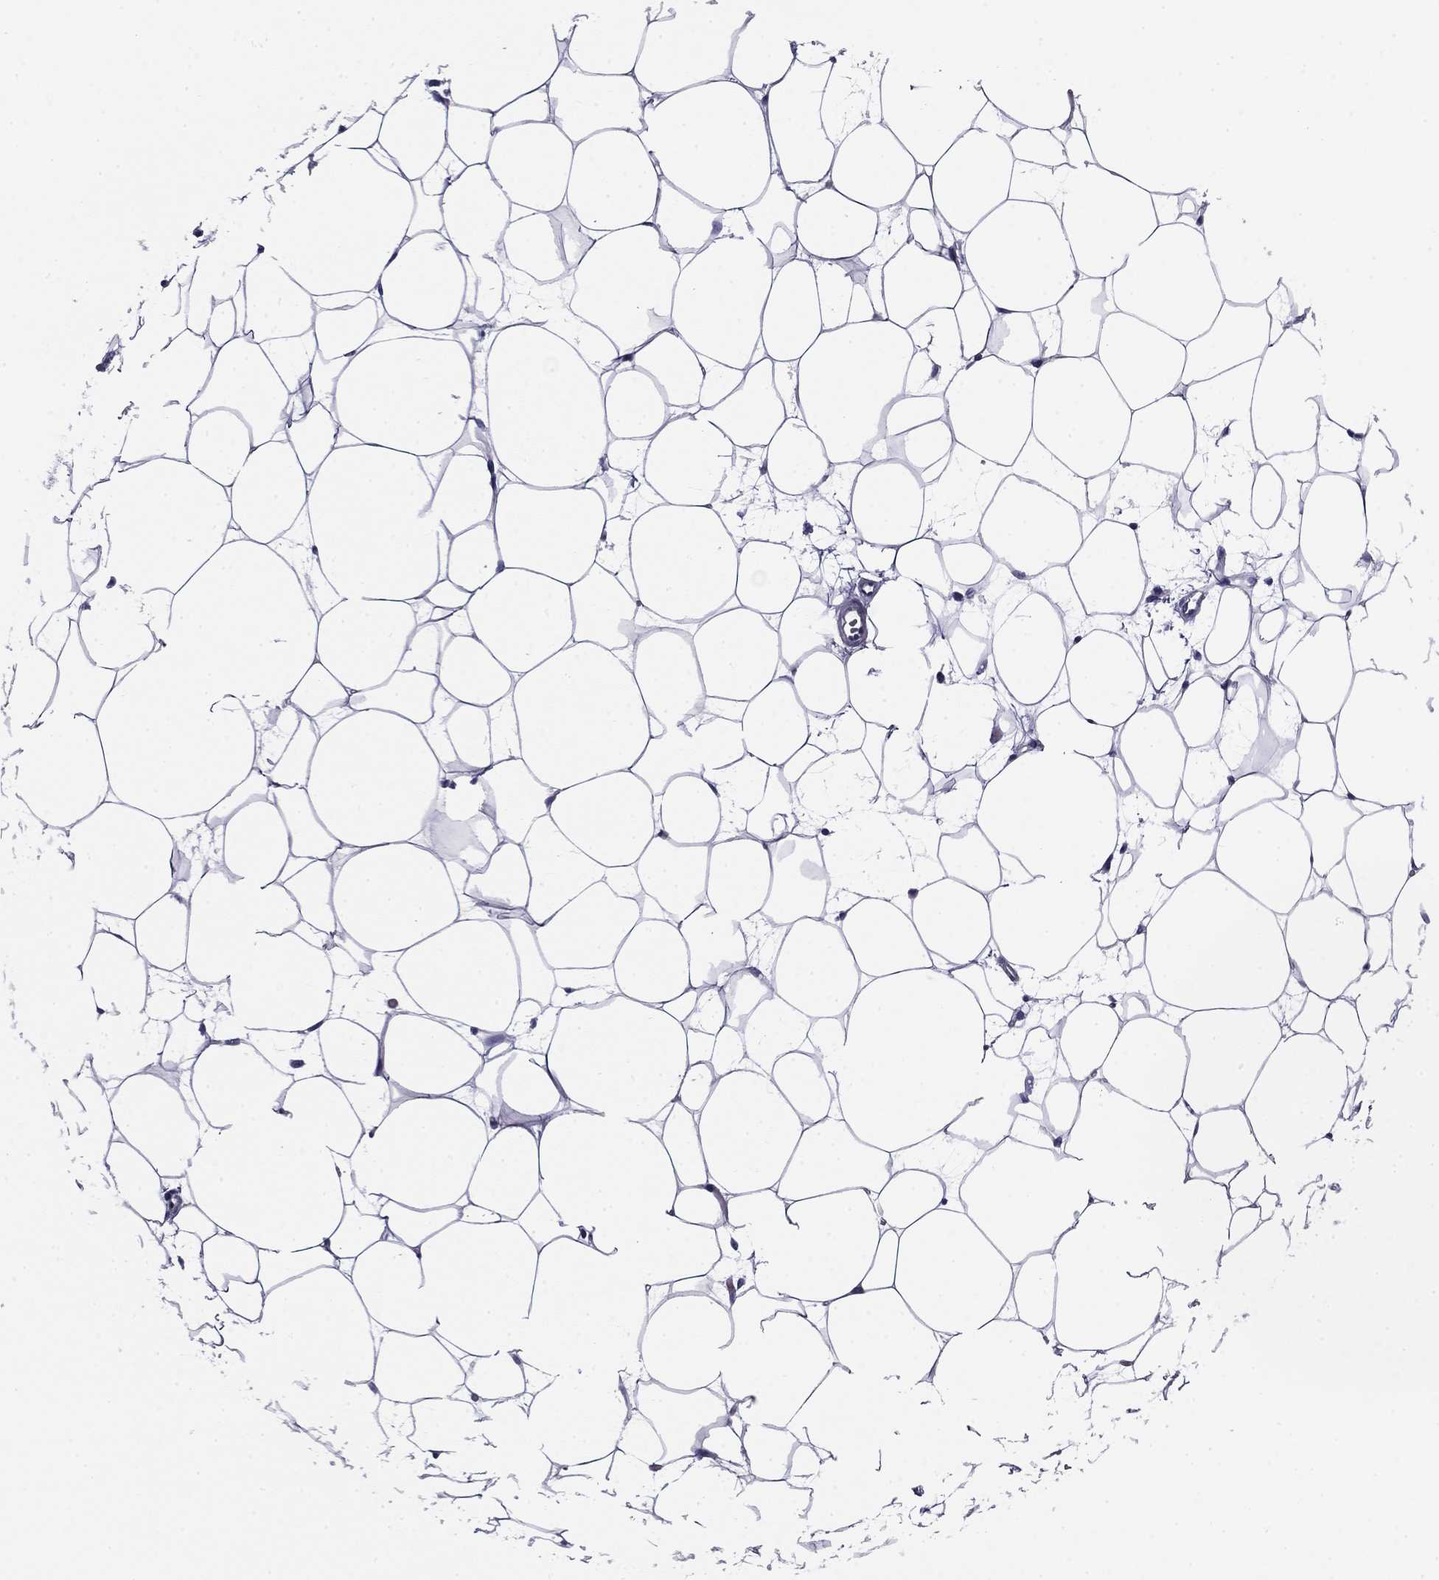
{"staining": {"intensity": "negative", "quantity": "none", "location": "none"}, "tissue": "breast", "cell_type": "Adipocytes", "image_type": "normal", "snomed": [{"axis": "morphology", "description": "Normal tissue, NOS"}, {"axis": "topography", "description": "Breast"}], "caption": "Immunohistochemistry (IHC) image of normal human breast stained for a protein (brown), which exhibits no expression in adipocytes. (Stains: DAB IHC with hematoxylin counter stain, Microscopy: brightfield microscopy at high magnification).", "gene": "FLNC", "patient": {"sex": "female", "age": 37}}